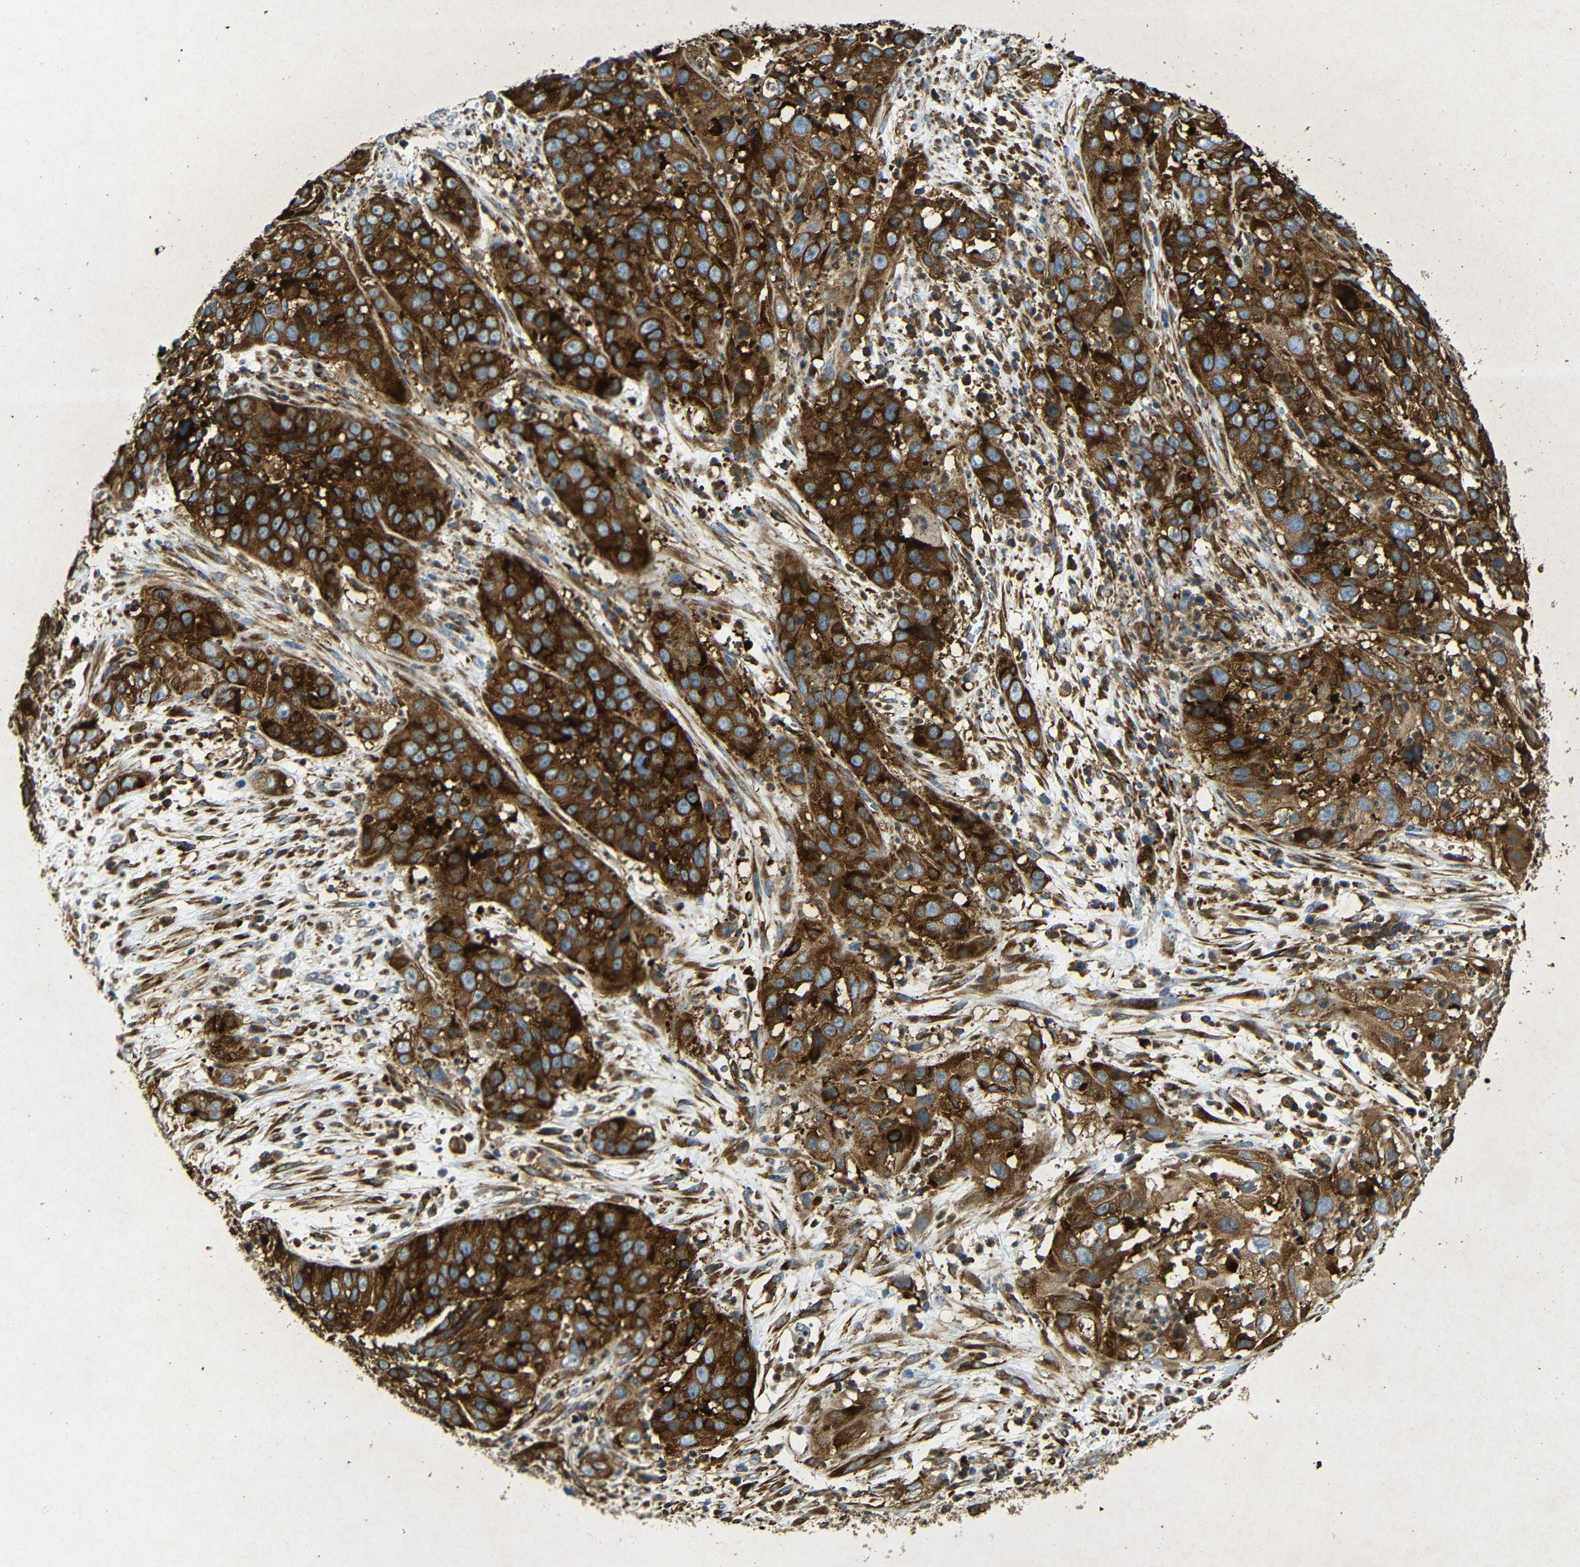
{"staining": {"intensity": "strong", "quantity": ">75%", "location": "cytoplasmic/membranous"}, "tissue": "cervical cancer", "cell_type": "Tumor cells", "image_type": "cancer", "snomed": [{"axis": "morphology", "description": "Squamous cell carcinoma, NOS"}, {"axis": "topography", "description": "Cervix"}], "caption": "Cervical squamous cell carcinoma tissue displays strong cytoplasmic/membranous staining in approximately >75% of tumor cells", "gene": "BTF3", "patient": {"sex": "female", "age": 32}}